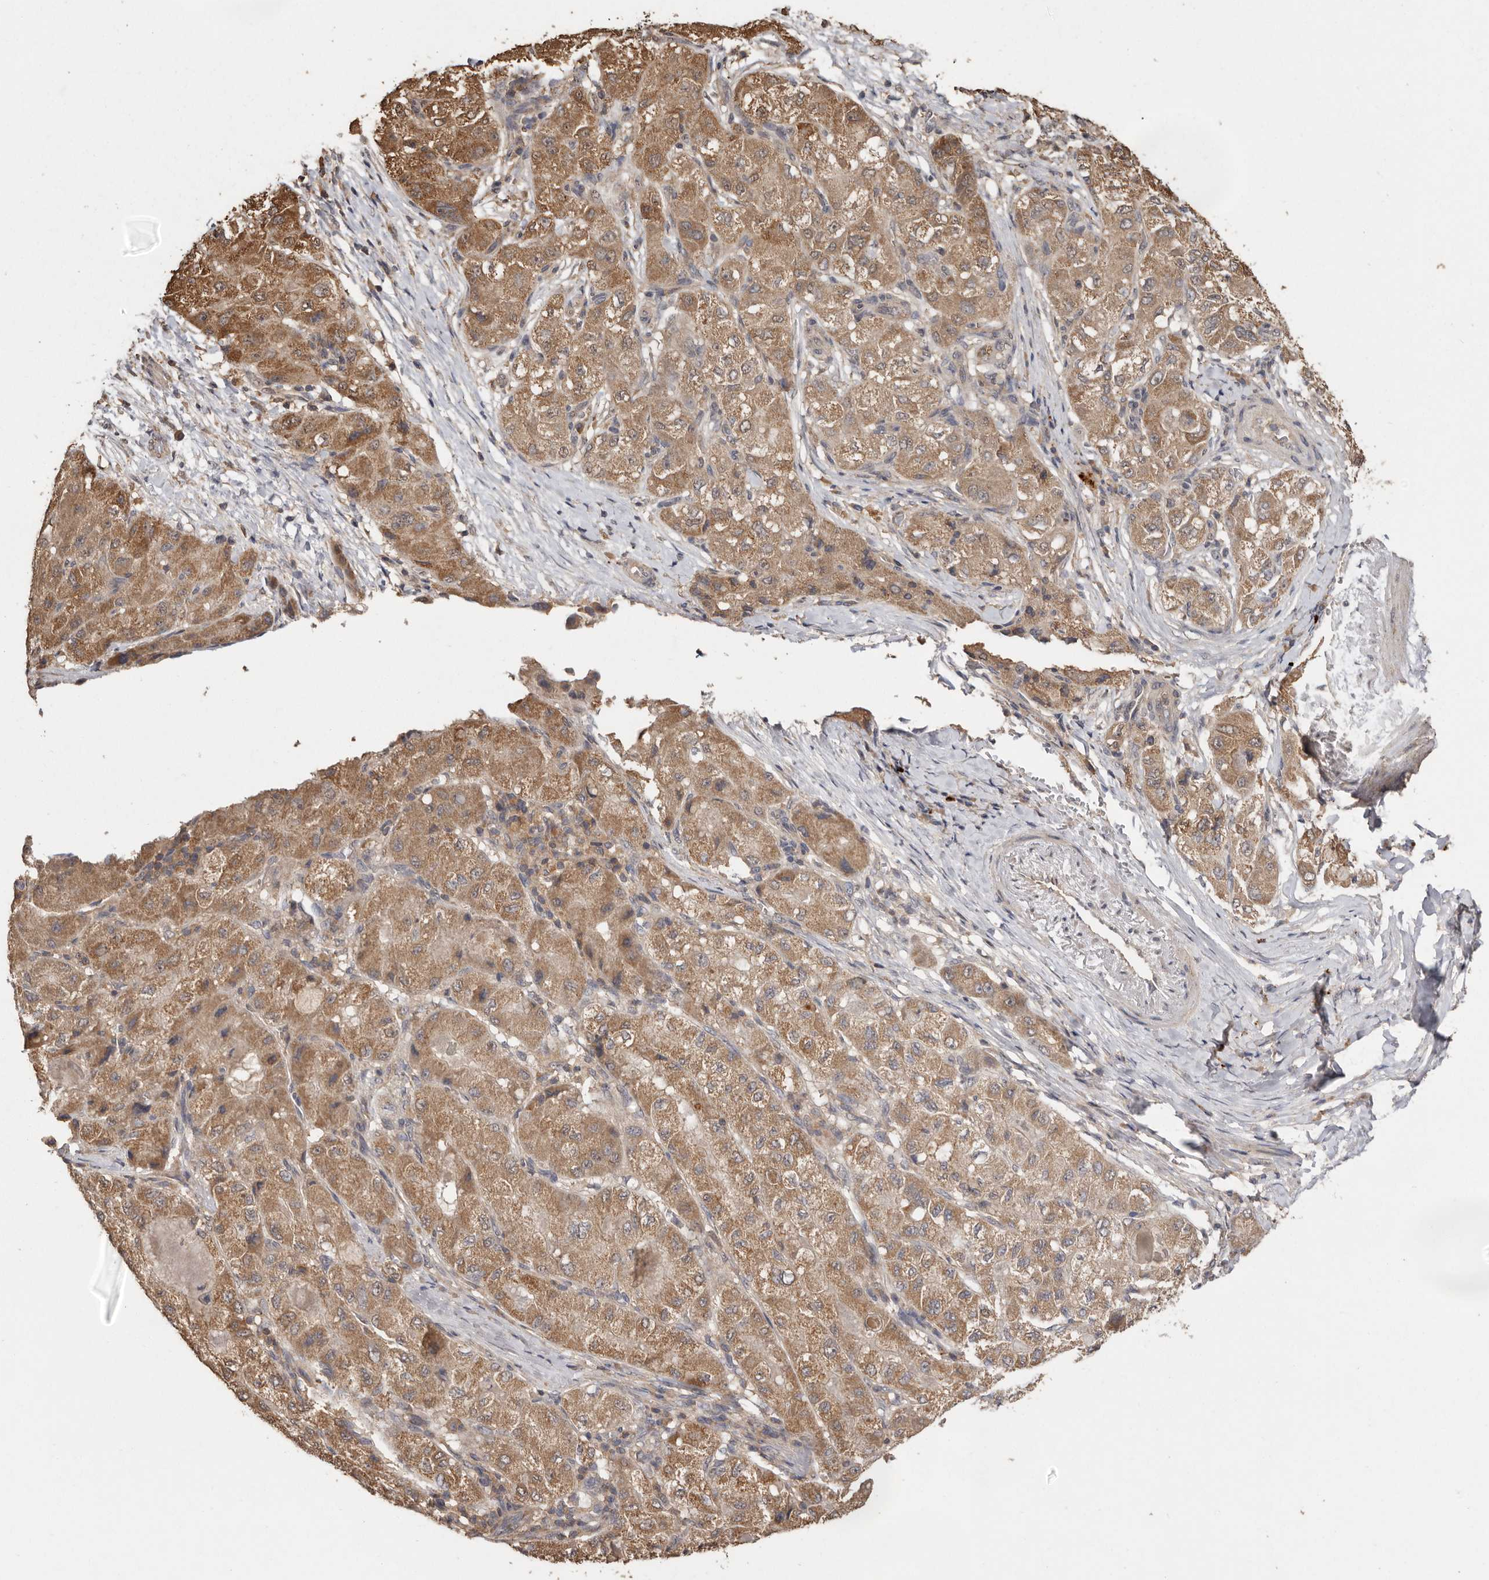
{"staining": {"intensity": "moderate", "quantity": ">75%", "location": "cytoplasmic/membranous"}, "tissue": "liver cancer", "cell_type": "Tumor cells", "image_type": "cancer", "snomed": [{"axis": "morphology", "description": "Carcinoma, Hepatocellular, NOS"}, {"axis": "topography", "description": "Liver"}], "caption": "A high-resolution image shows IHC staining of liver cancer (hepatocellular carcinoma), which reveals moderate cytoplasmic/membranous expression in approximately >75% of tumor cells.", "gene": "RWDD1", "patient": {"sex": "male", "age": 80}}